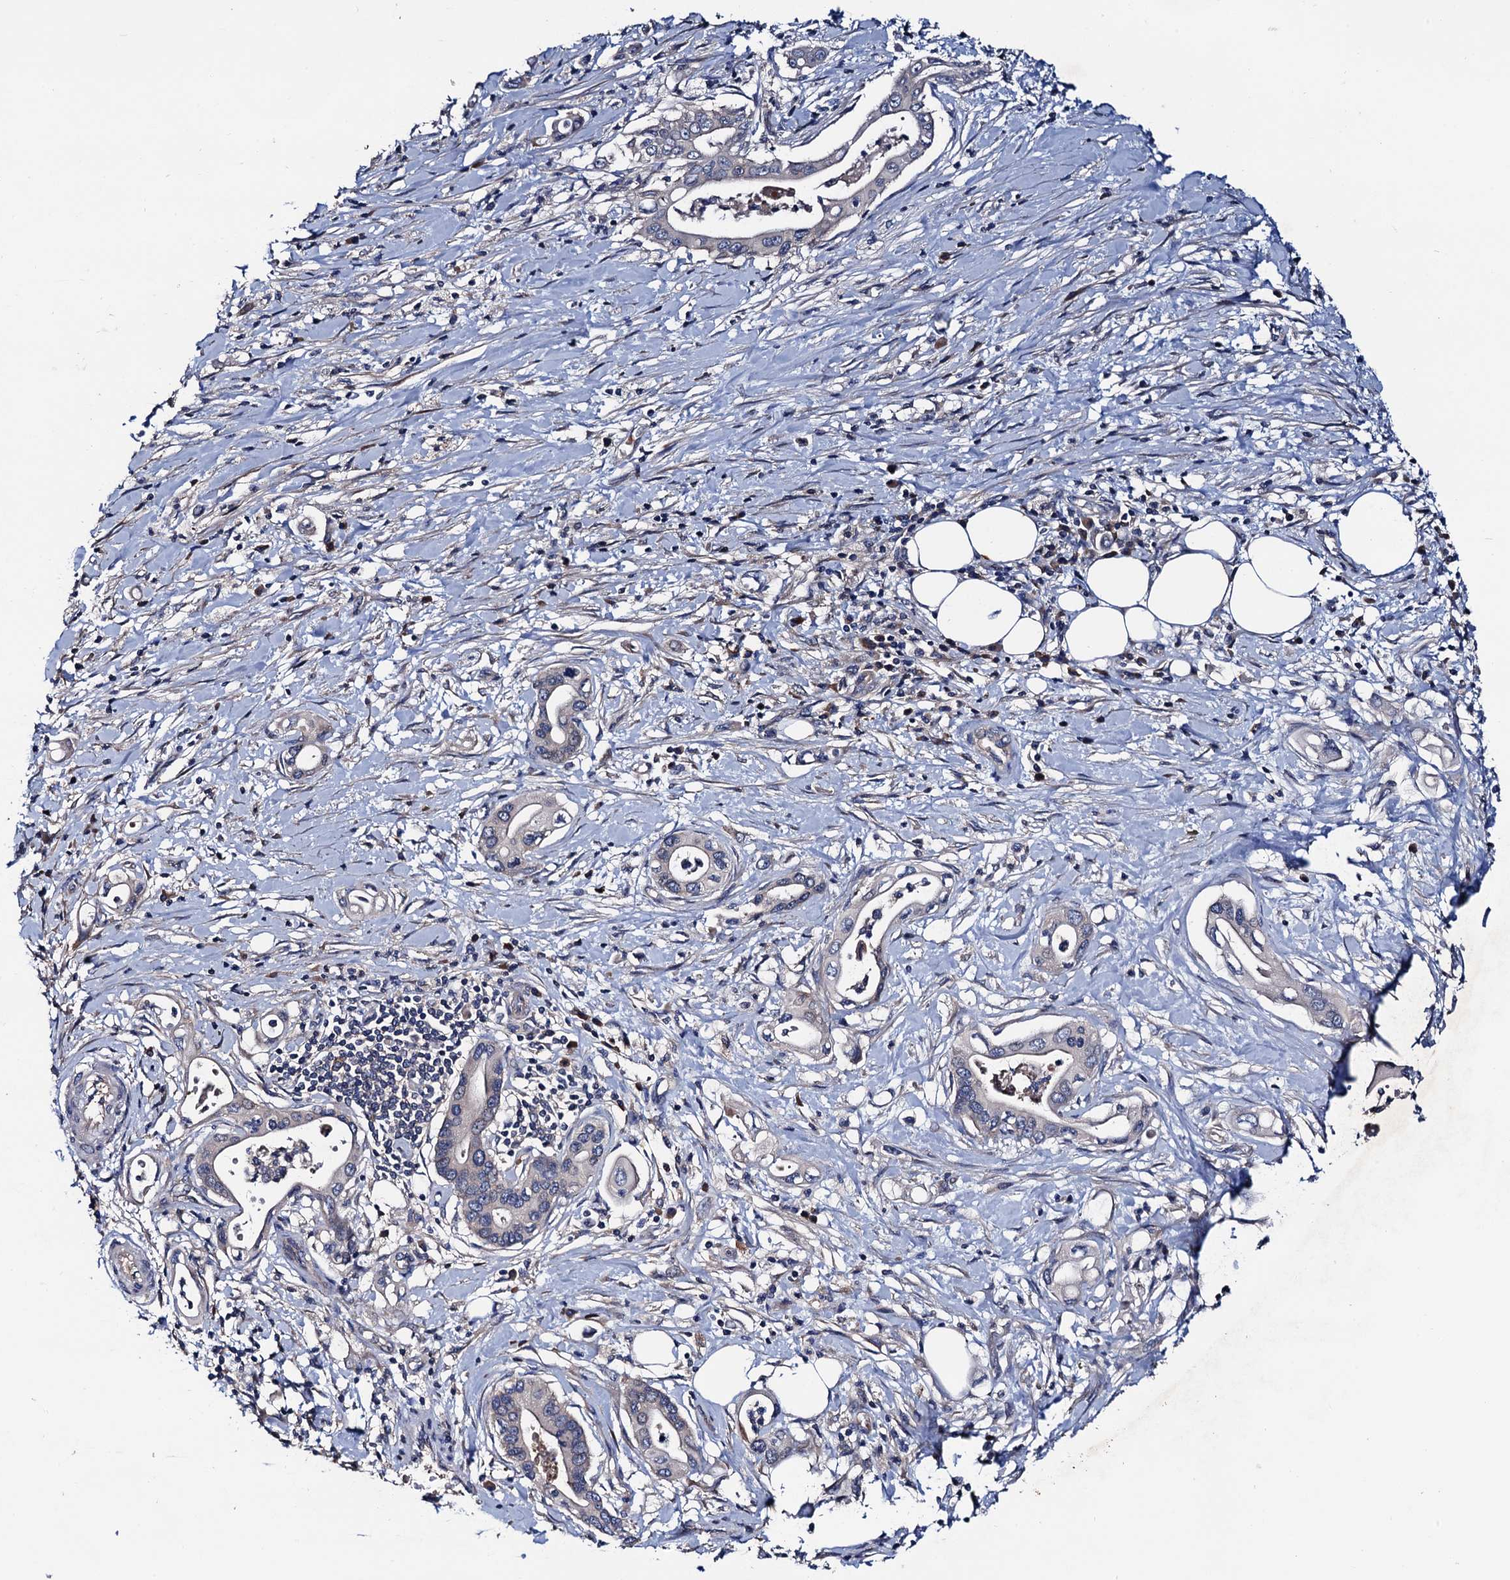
{"staining": {"intensity": "negative", "quantity": "none", "location": "none"}, "tissue": "pancreatic cancer", "cell_type": "Tumor cells", "image_type": "cancer", "snomed": [{"axis": "morphology", "description": "Adenocarcinoma, NOS"}, {"axis": "topography", "description": "Pancreas"}], "caption": "Immunohistochemistry micrograph of neoplastic tissue: pancreatic cancer (adenocarcinoma) stained with DAB (3,3'-diaminobenzidine) reveals no significant protein staining in tumor cells.", "gene": "TRMT112", "patient": {"sex": "female", "age": 77}}